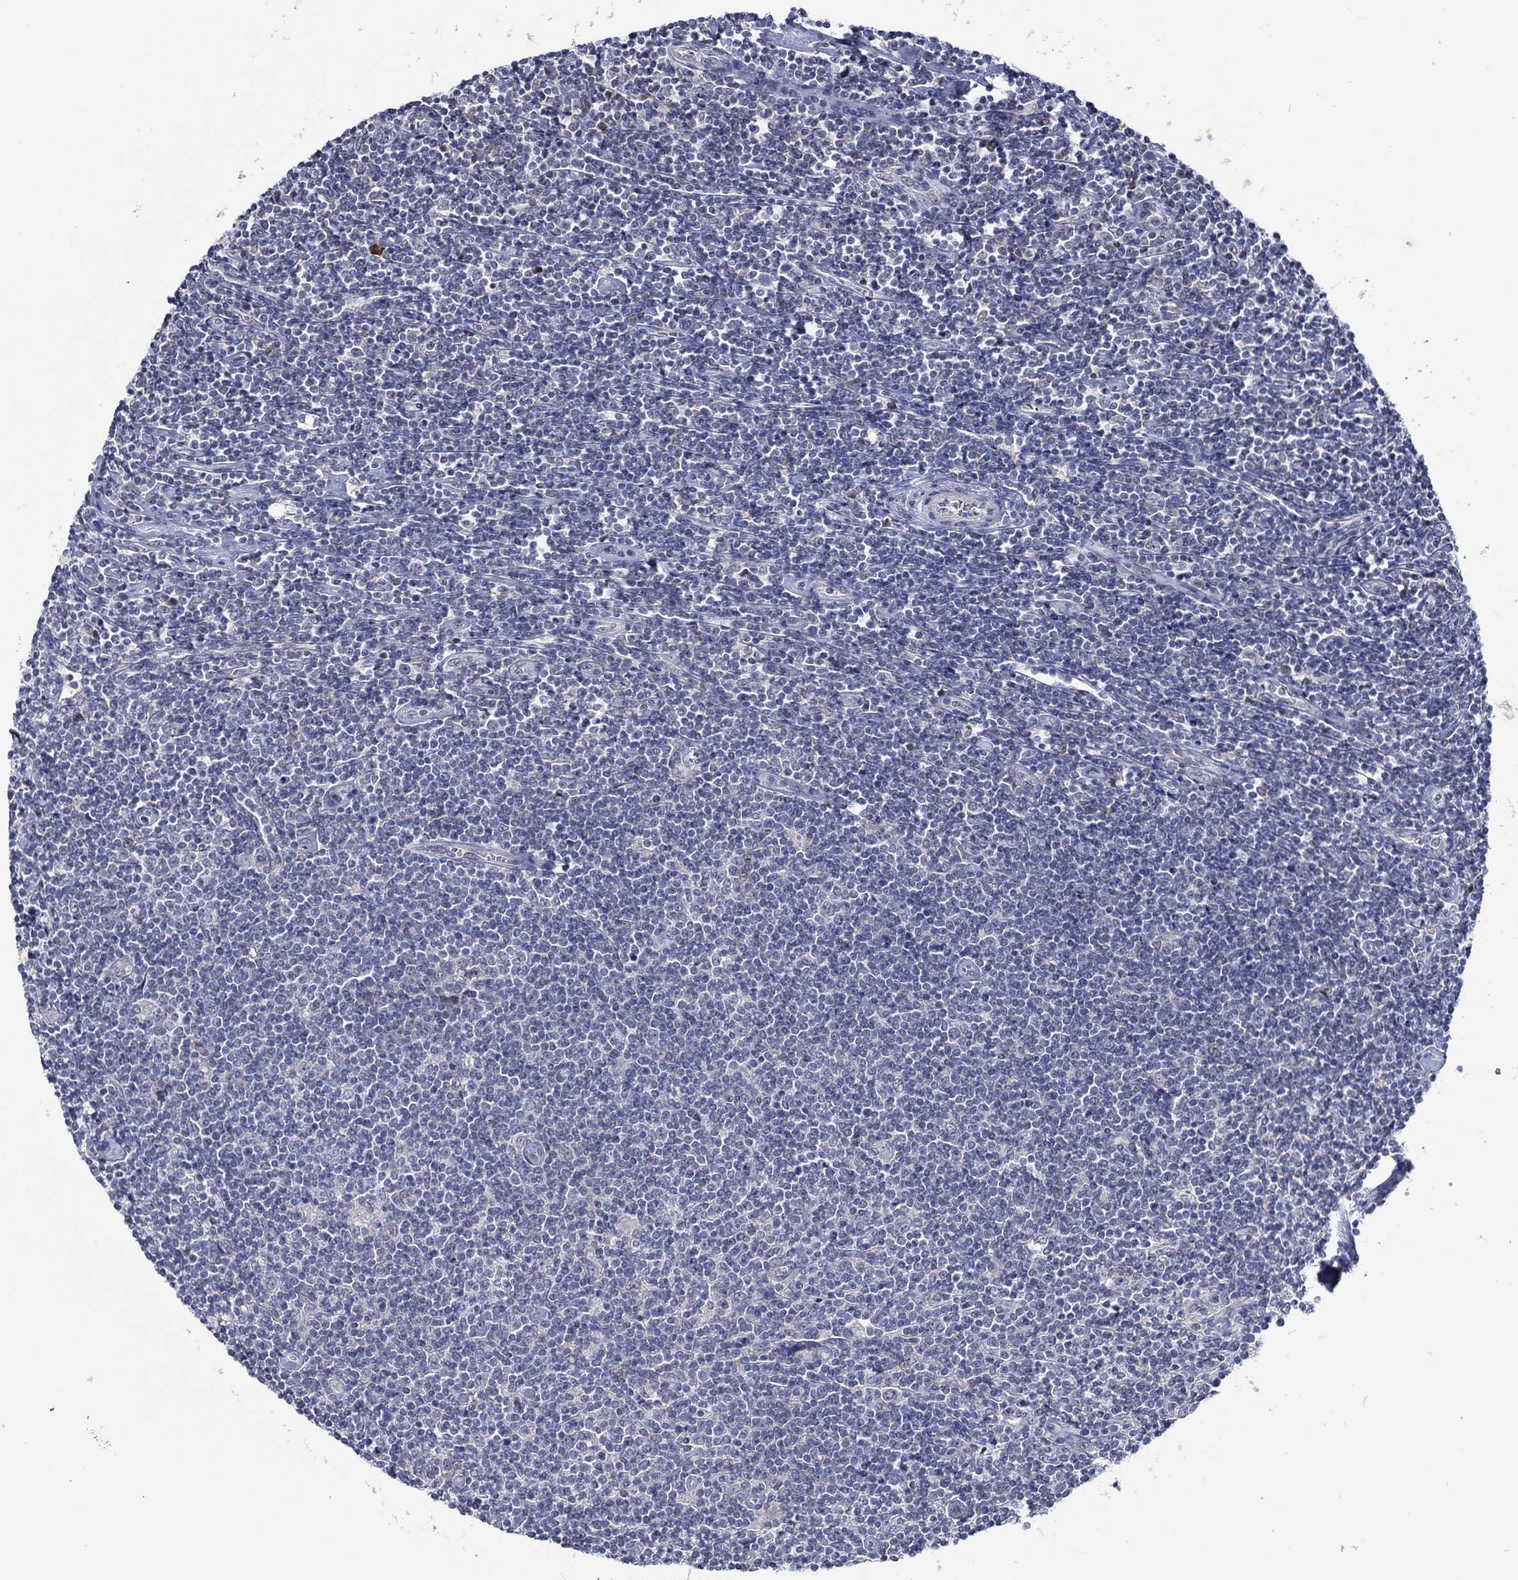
{"staining": {"intensity": "negative", "quantity": "none", "location": "none"}, "tissue": "lymphoma", "cell_type": "Tumor cells", "image_type": "cancer", "snomed": [{"axis": "morphology", "description": "Hodgkin's disease, NOS"}, {"axis": "topography", "description": "Lymph node"}], "caption": "IHC image of neoplastic tissue: lymphoma stained with DAB shows no significant protein positivity in tumor cells. The staining is performed using DAB brown chromogen with nuclei counter-stained in using hematoxylin.", "gene": "WASF1", "patient": {"sex": "male", "age": 40}}